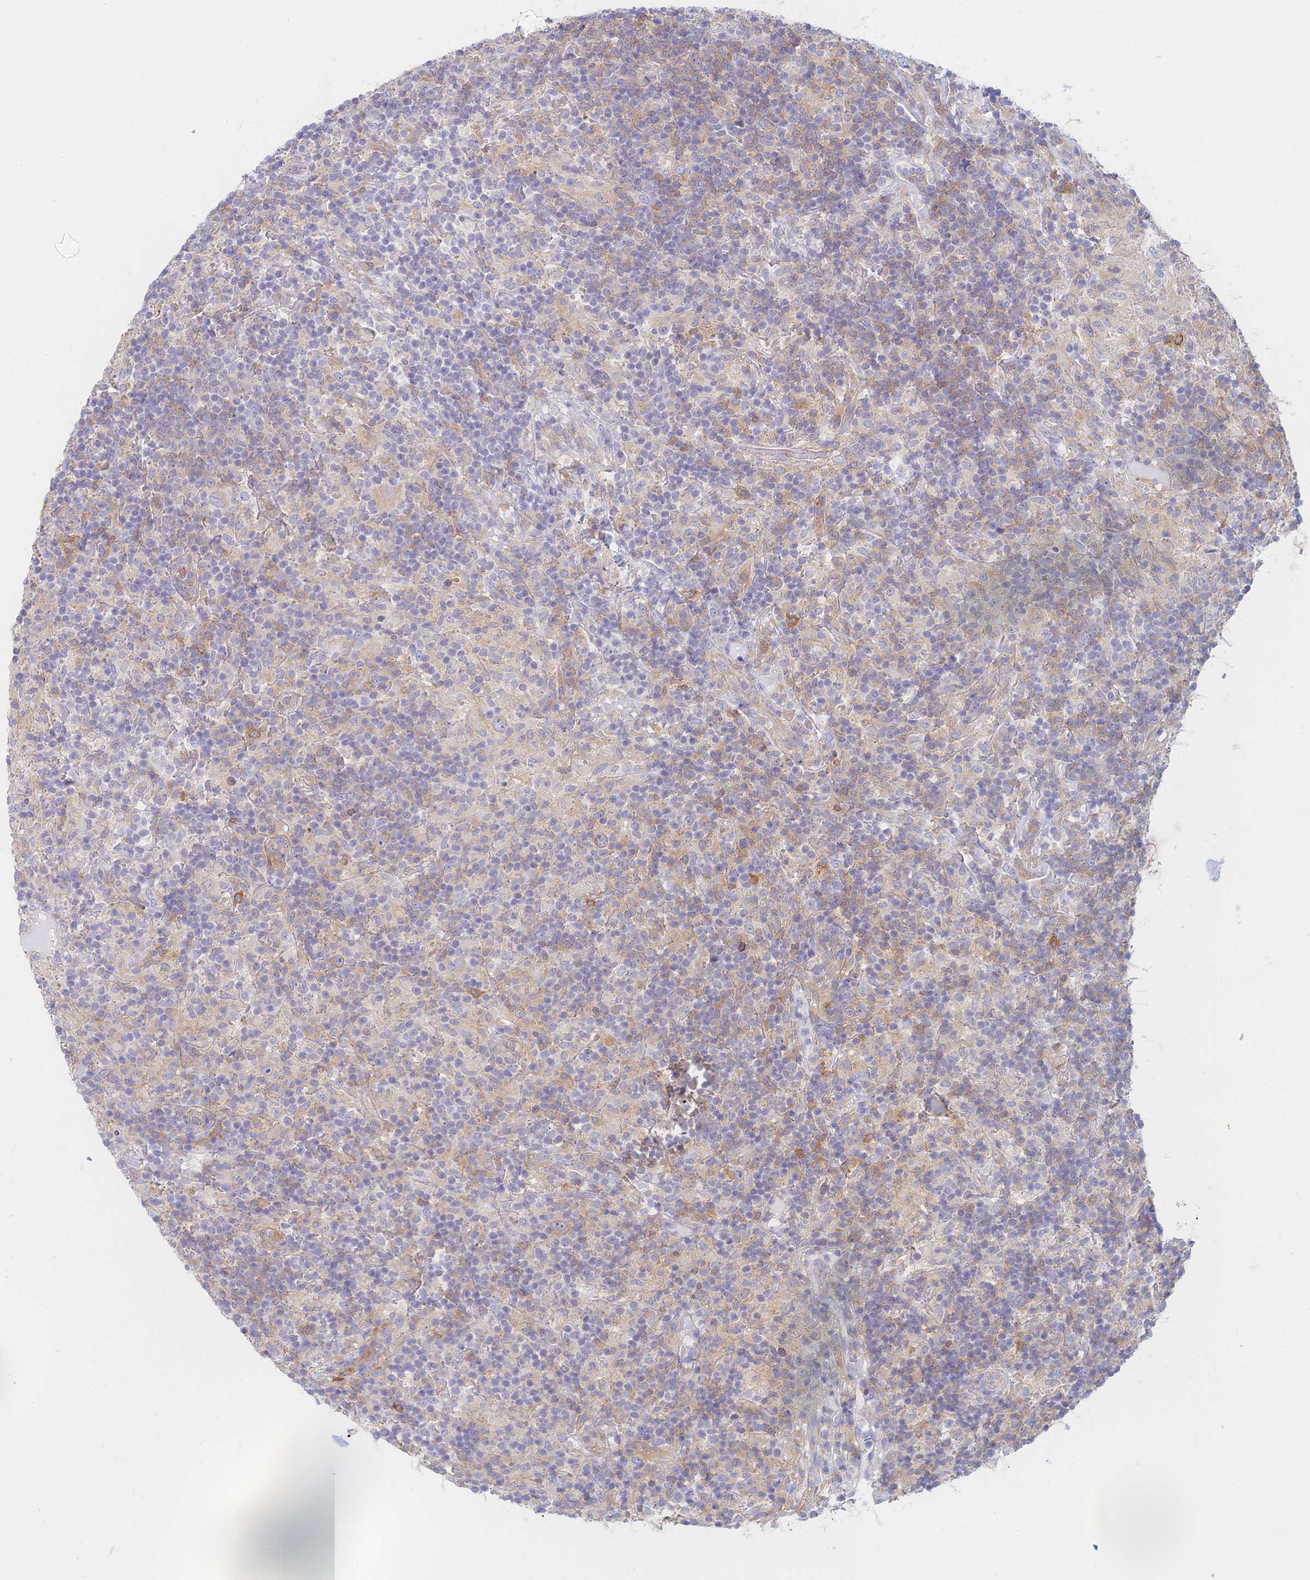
{"staining": {"intensity": "weak", "quantity": "25%-75%", "location": "cytoplasmic/membranous"}, "tissue": "lymphoma", "cell_type": "Tumor cells", "image_type": "cancer", "snomed": [{"axis": "morphology", "description": "Hodgkin's disease, NOS"}, {"axis": "topography", "description": "Lymph node"}], "caption": "Immunohistochemical staining of human Hodgkin's disease shows low levels of weak cytoplasmic/membranous expression in approximately 25%-75% of tumor cells.", "gene": "STRN4", "patient": {"sex": "male", "age": 70}}